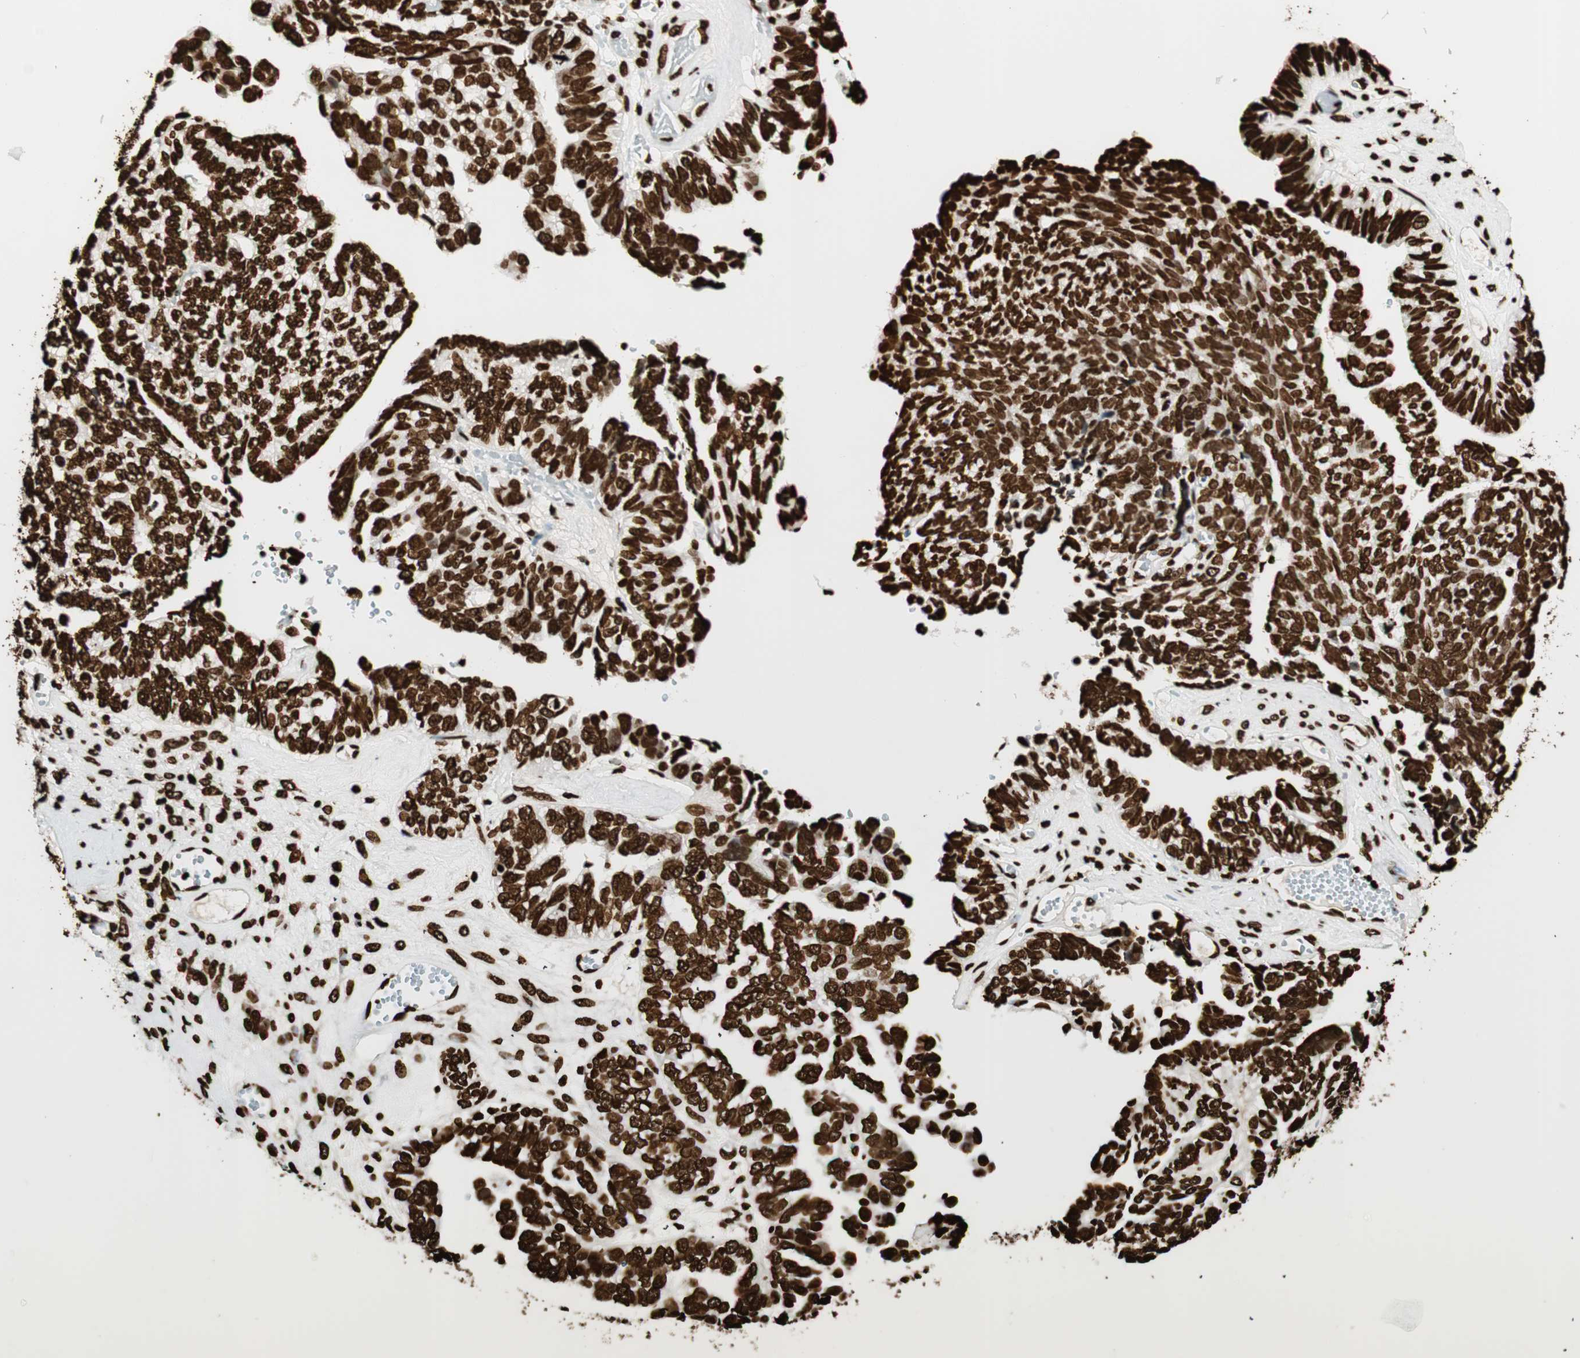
{"staining": {"intensity": "strong", "quantity": ">75%", "location": "nuclear"}, "tissue": "ovarian cancer", "cell_type": "Tumor cells", "image_type": "cancer", "snomed": [{"axis": "morphology", "description": "Cystadenocarcinoma, serous, NOS"}, {"axis": "topography", "description": "Ovary"}], "caption": "A brown stain highlights strong nuclear expression of a protein in ovarian serous cystadenocarcinoma tumor cells.", "gene": "GLI2", "patient": {"sex": "female", "age": 79}}